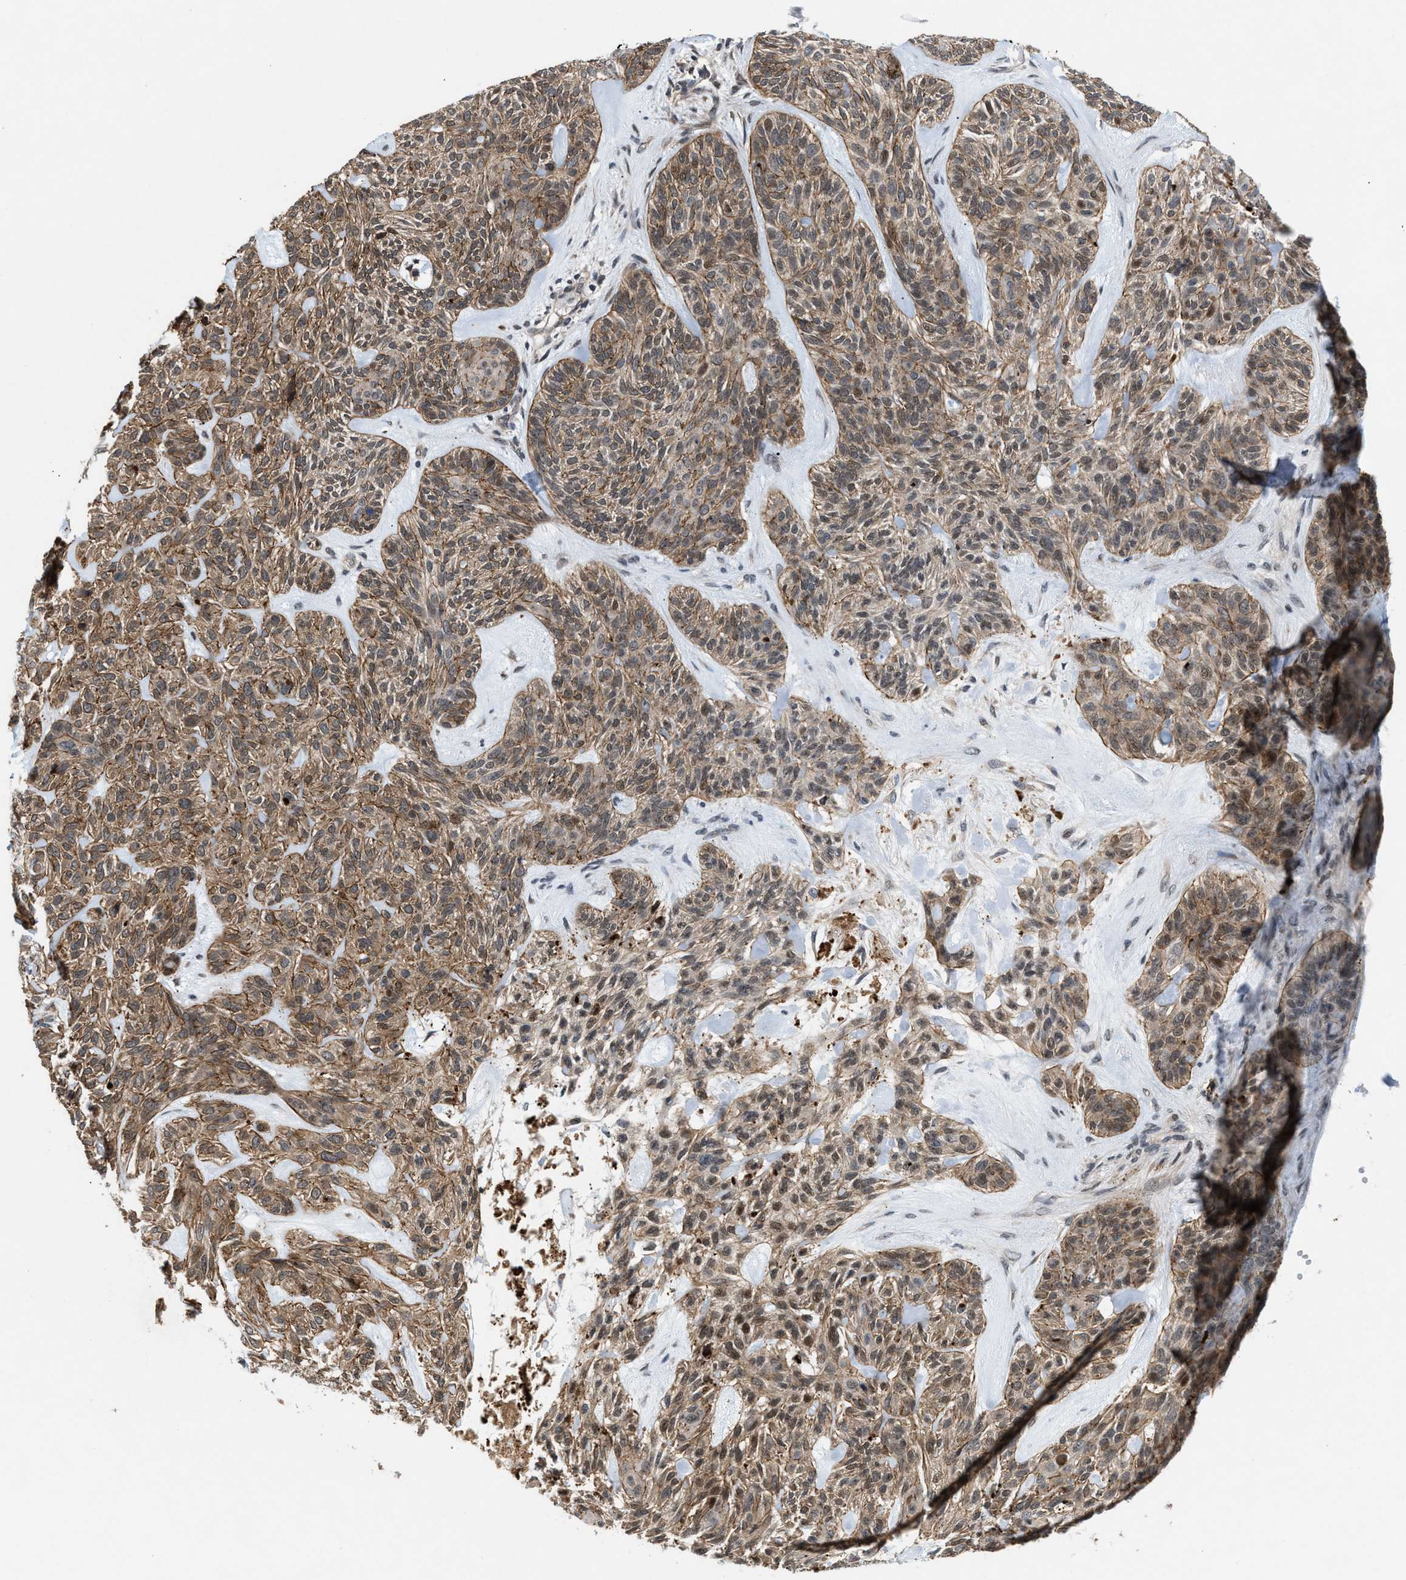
{"staining": {"intensity": "moderate", "quantity": ">75%", "location": "cytoplasmic/membranous"}, "tissue": "skin cancer", "cell_type": "Tumor cells", "image_type": "cancer", "snomed": [{"axis": "morphology", "description": "Basal cell carcinoma"}, {"axis": "topography", "description": "Skin"}], "caption": "Immunohistochemical staining of basal cell carcinoma (skin) demonstrates moderate cytoplasmic/membranous protein expression in approximately >75% of tumor cells. Nuclei are stained in blue.", "gene": "MFSD6", "patient": {"sex": "male", "age": 55}}